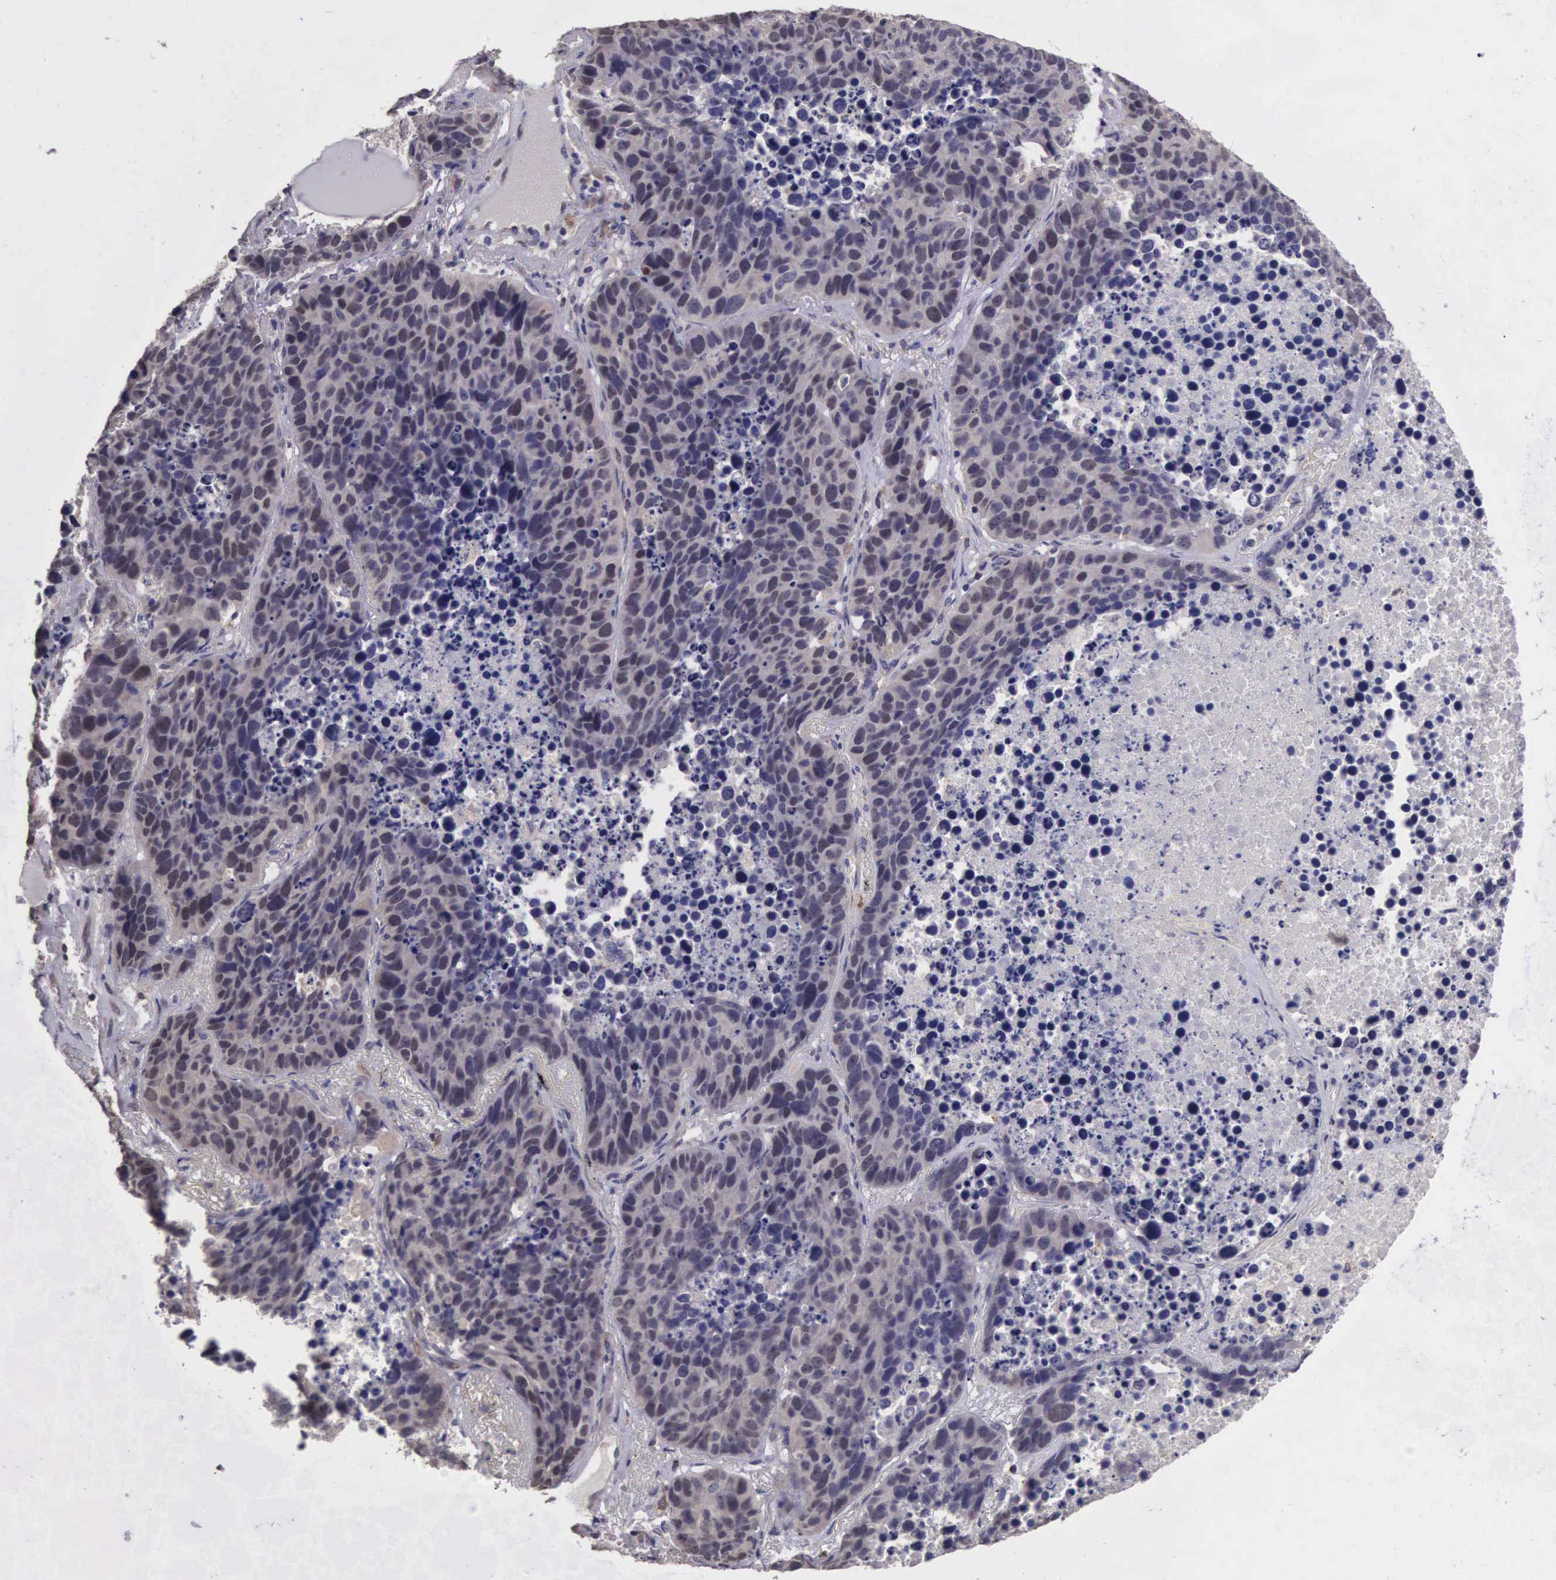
{"staining": {"intensity": "weak", "quantity": ">75%", "location": "cytoplasmic/membranous"}, "tissue": "lung cancer", "cell_type": "Tumor cells", "image_type": "cancer", "snomed": [{"axis": "morphology", "description": "Carcinoid, malignant, NOS"}, {"axis": "topography", "description": "Lung"}], "caption": "Tumor cells display weak cytoplasmic/membranous staining in about >75% of cells in lung cancer (malignant carcinoid). (DAB (3,3'-diaminobenzidine) IHC with brightfield microscopy, high magnification).", "gene": "CDC45", "patient": {"sex": "male", "age": 60}}